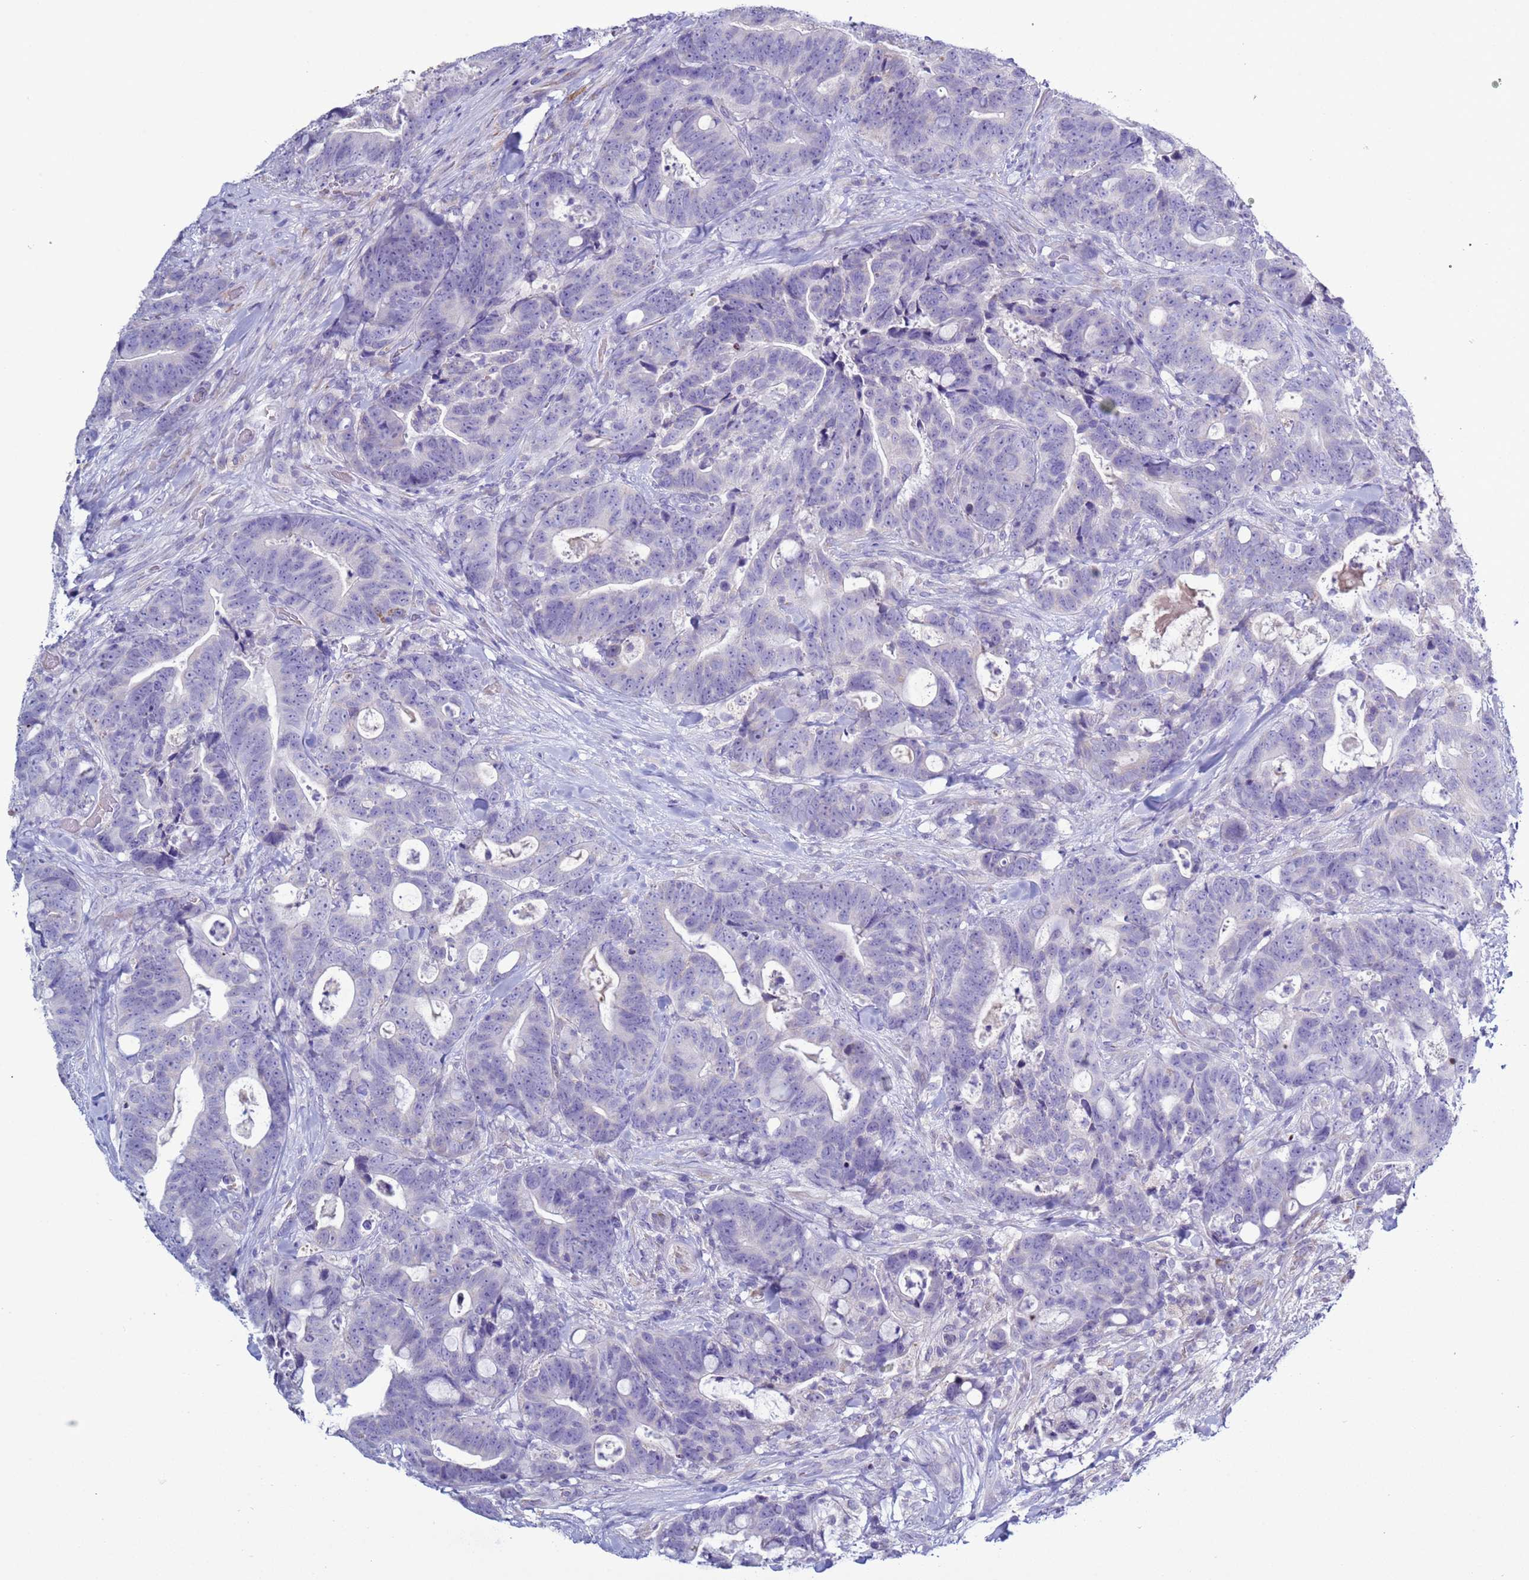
{"staining": {"intensity": "negative", "quantity": "none", "location": "none"}, "tissue": "colorectal cancer", "cell_type": "Tumor cells", "image_type": "cancer", "snomed": [{"axis": "morphology", "description": "Adenocarcinoma, NOS"}, {"axis": "topography", "description": "Colon"}], "caption": "This histopathology image is of colorectal adenocarcinoma stained with immunohistochemistry to label a protein in brown with the nuclei are counter-stained blue. There is no staining in tumor cells. The staining is performed using DAB (3,3'-diaminobenzidine) brown chromogen with nuclei counter-stained in using hematoxylin.", "gene": "ABHD17B", "patient": {"sex": "female", "age": 82}}